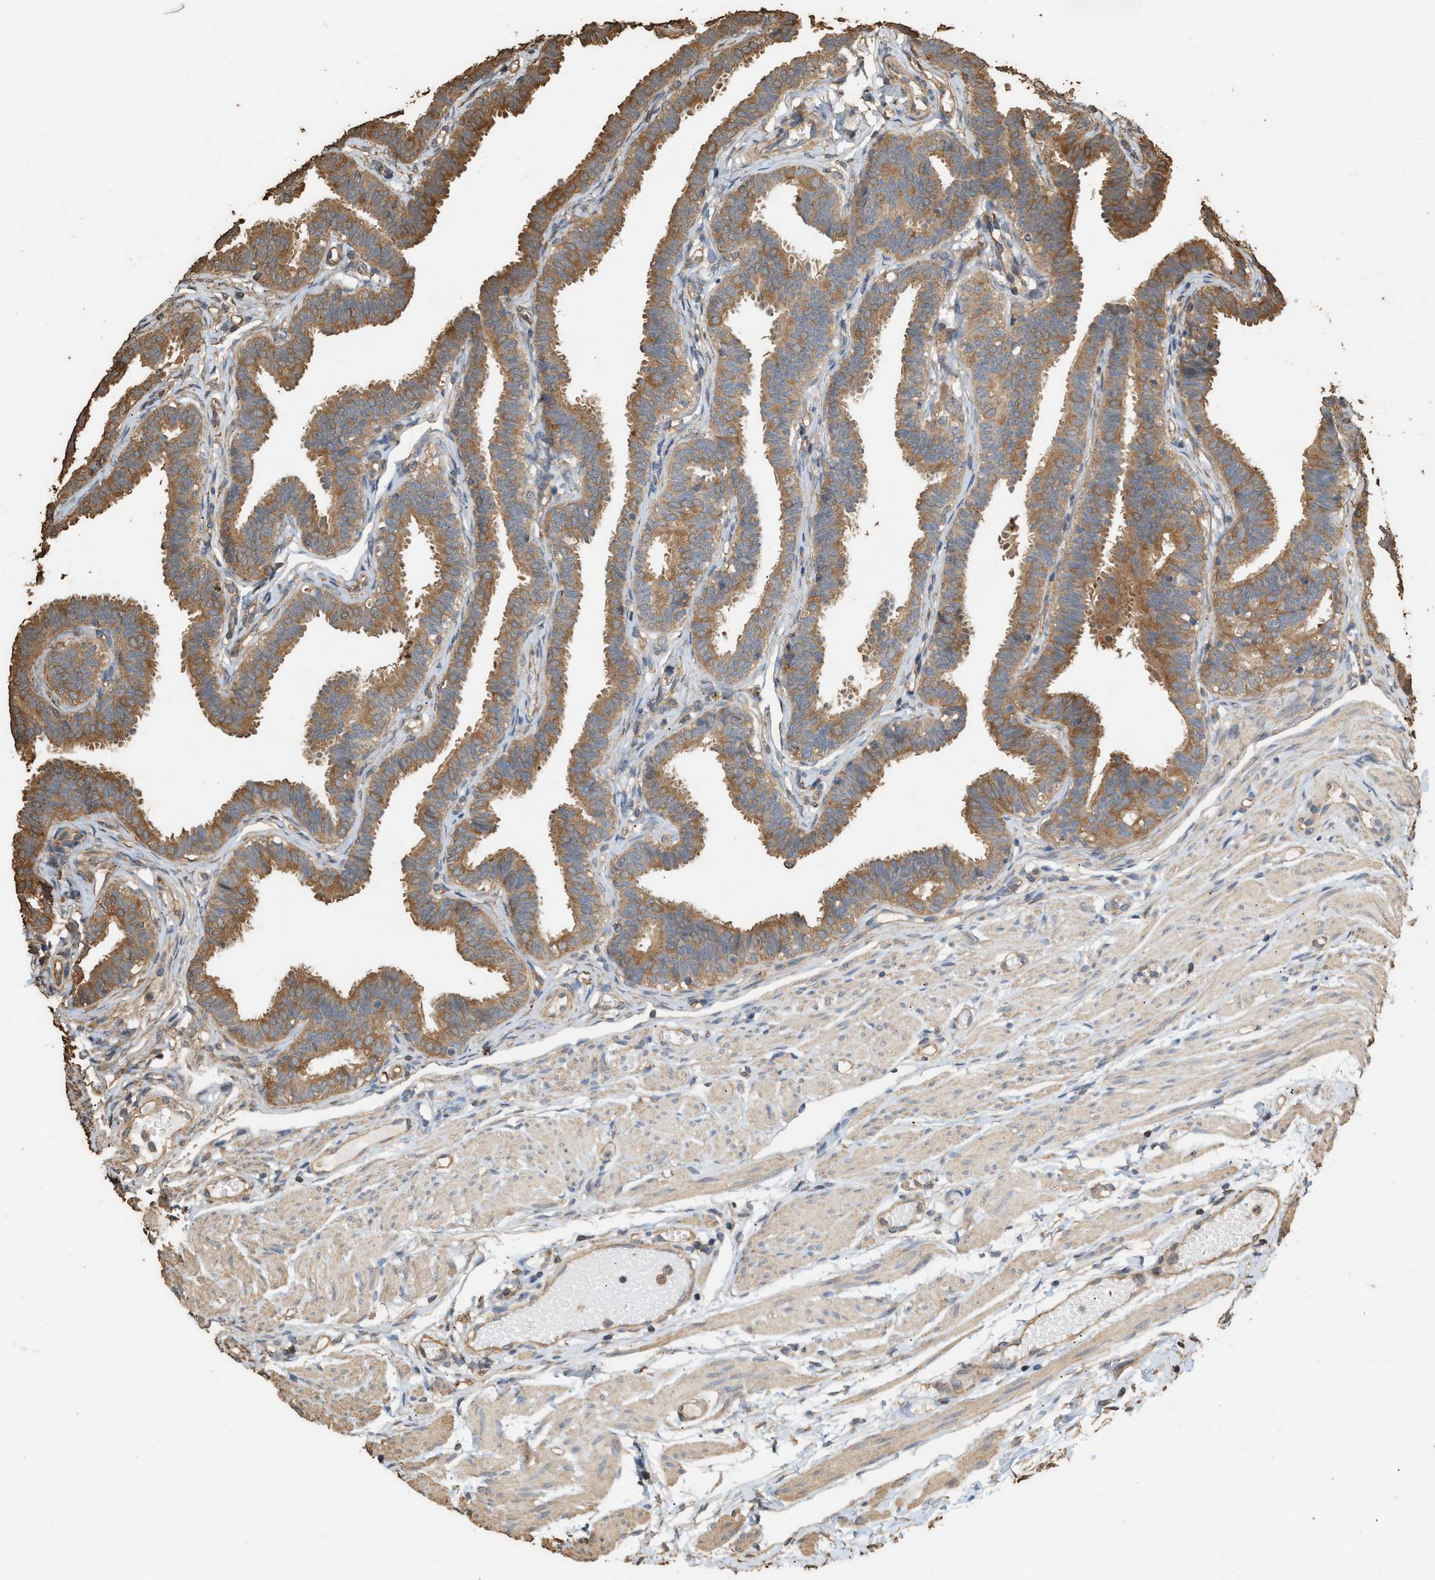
{"staining": {"intensity": "moderate", "quantity": ">75%", "location": "cytoplasmic/membranous"}, "tissue": "fallopian tube", "cell_type": "Glandular cells", "image_type": "normal", "snomed": [{"axis": "morphology", "description": "Normal tissue, NOS"}, {"axis": "topography", "description": "Fallopian tube"}, {"axis": "topography", "description": "Ovary"}], "caption": "IHC of unremarkable human fallopian tube demonstrates medium levels of moderate cytoplasmic/membranous expression in about >75% of glandular cells.", "gene": "DCAF7", "patient": {"sex": "female", "age": 23}}